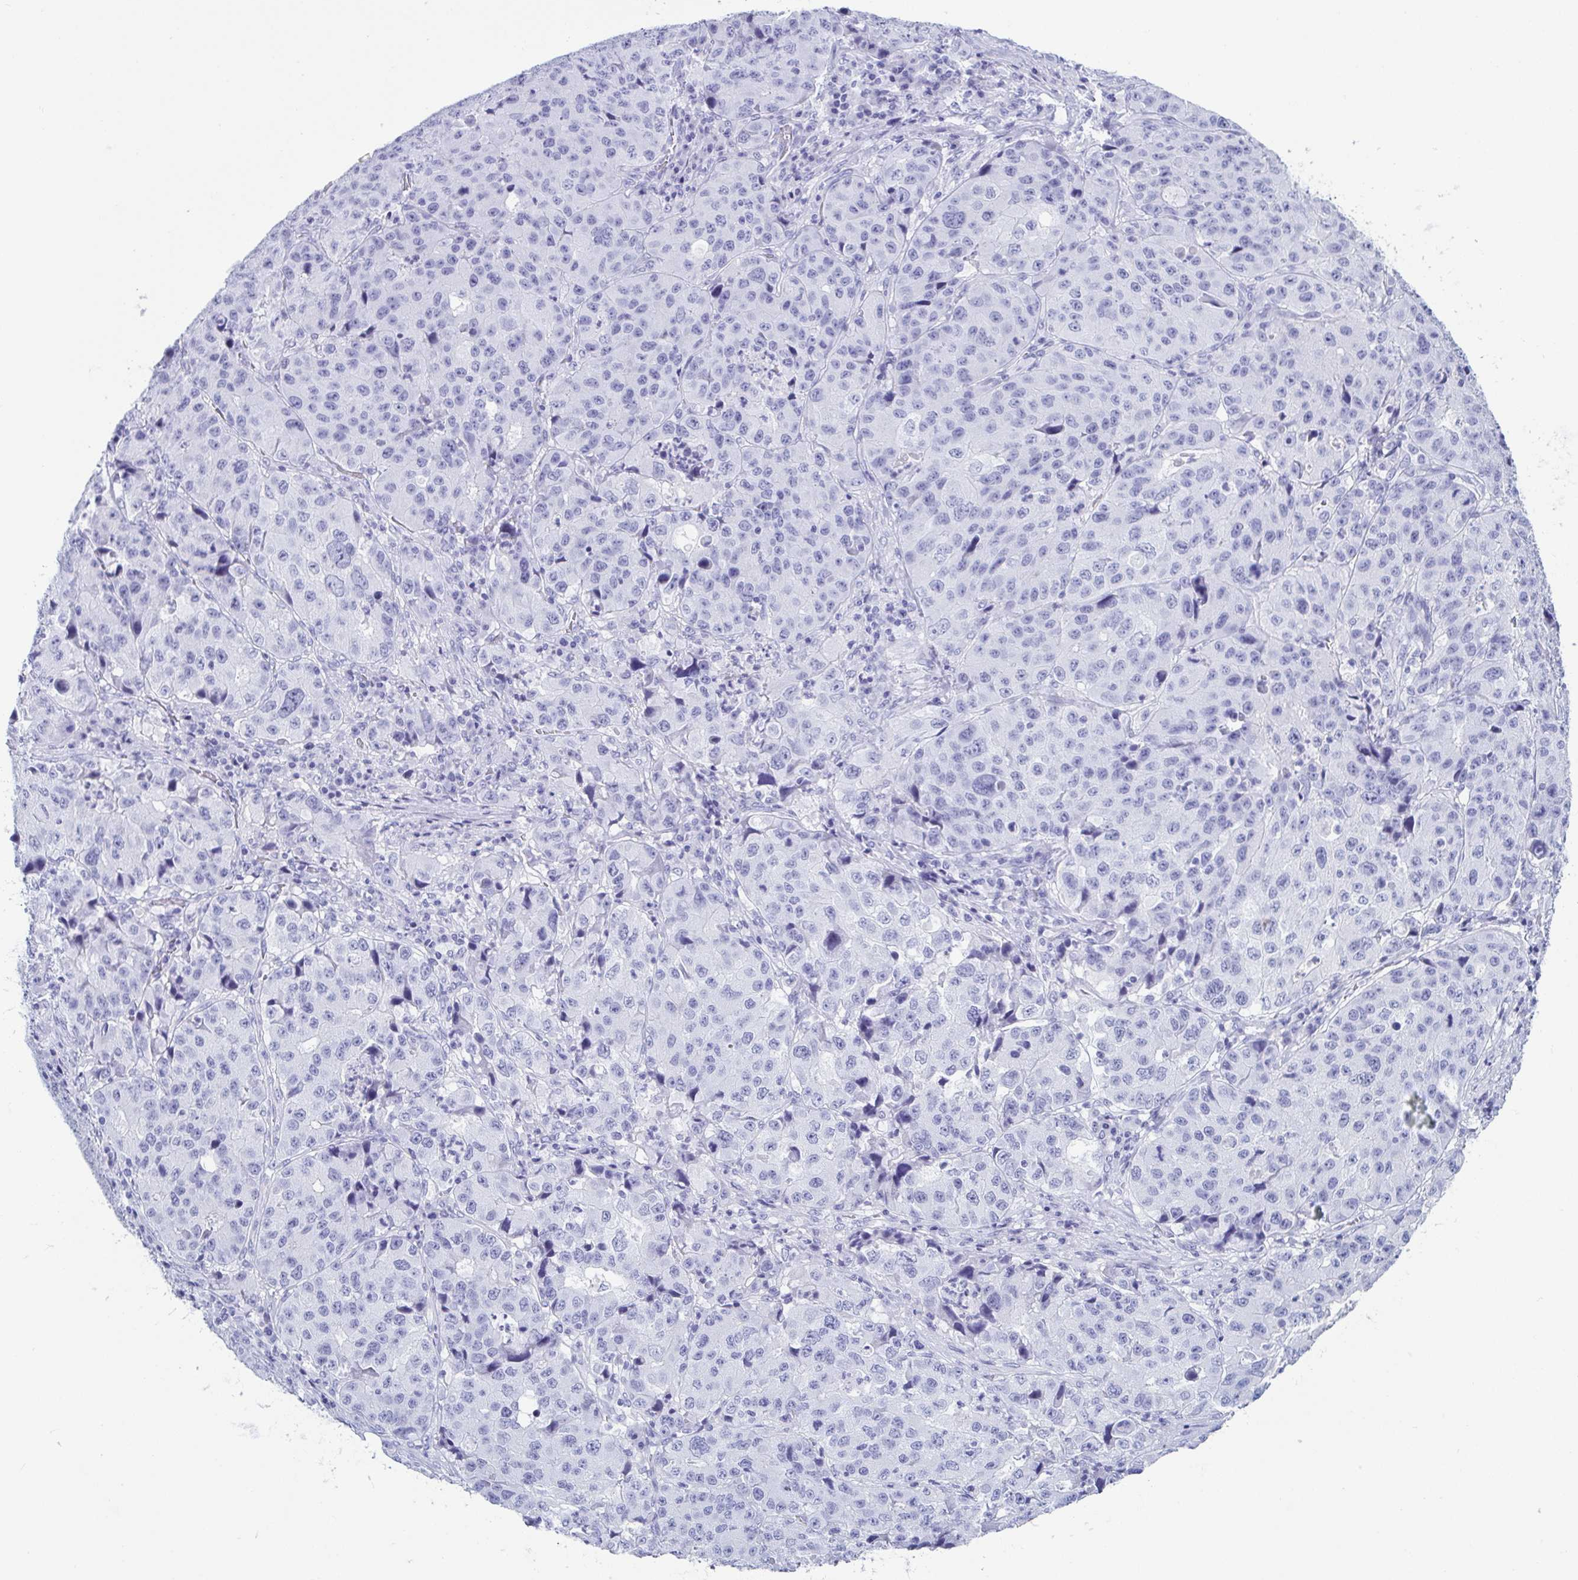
{"staining": {"intensity": "negative", "quantity": "none", "location": "none"}, "tissue": "stomach cancer", "cell_type": "Tumor cells", "image_type": "cancer", "snomed": [{"axis": "morphology", "description": "Adenocarcinoma, NOS"}, {"axis": "topography", "description": "Stomach"}], "caption": "Immunohistochemistry (IHC) photomicrograph of neoplastic tissue: adenocarcinoma (stomach) stained with DAB demonstrates no significant protein positivity in tumor cells.", "gene": "CD164L2", "patient": {"sex": "male", "age": 71}}